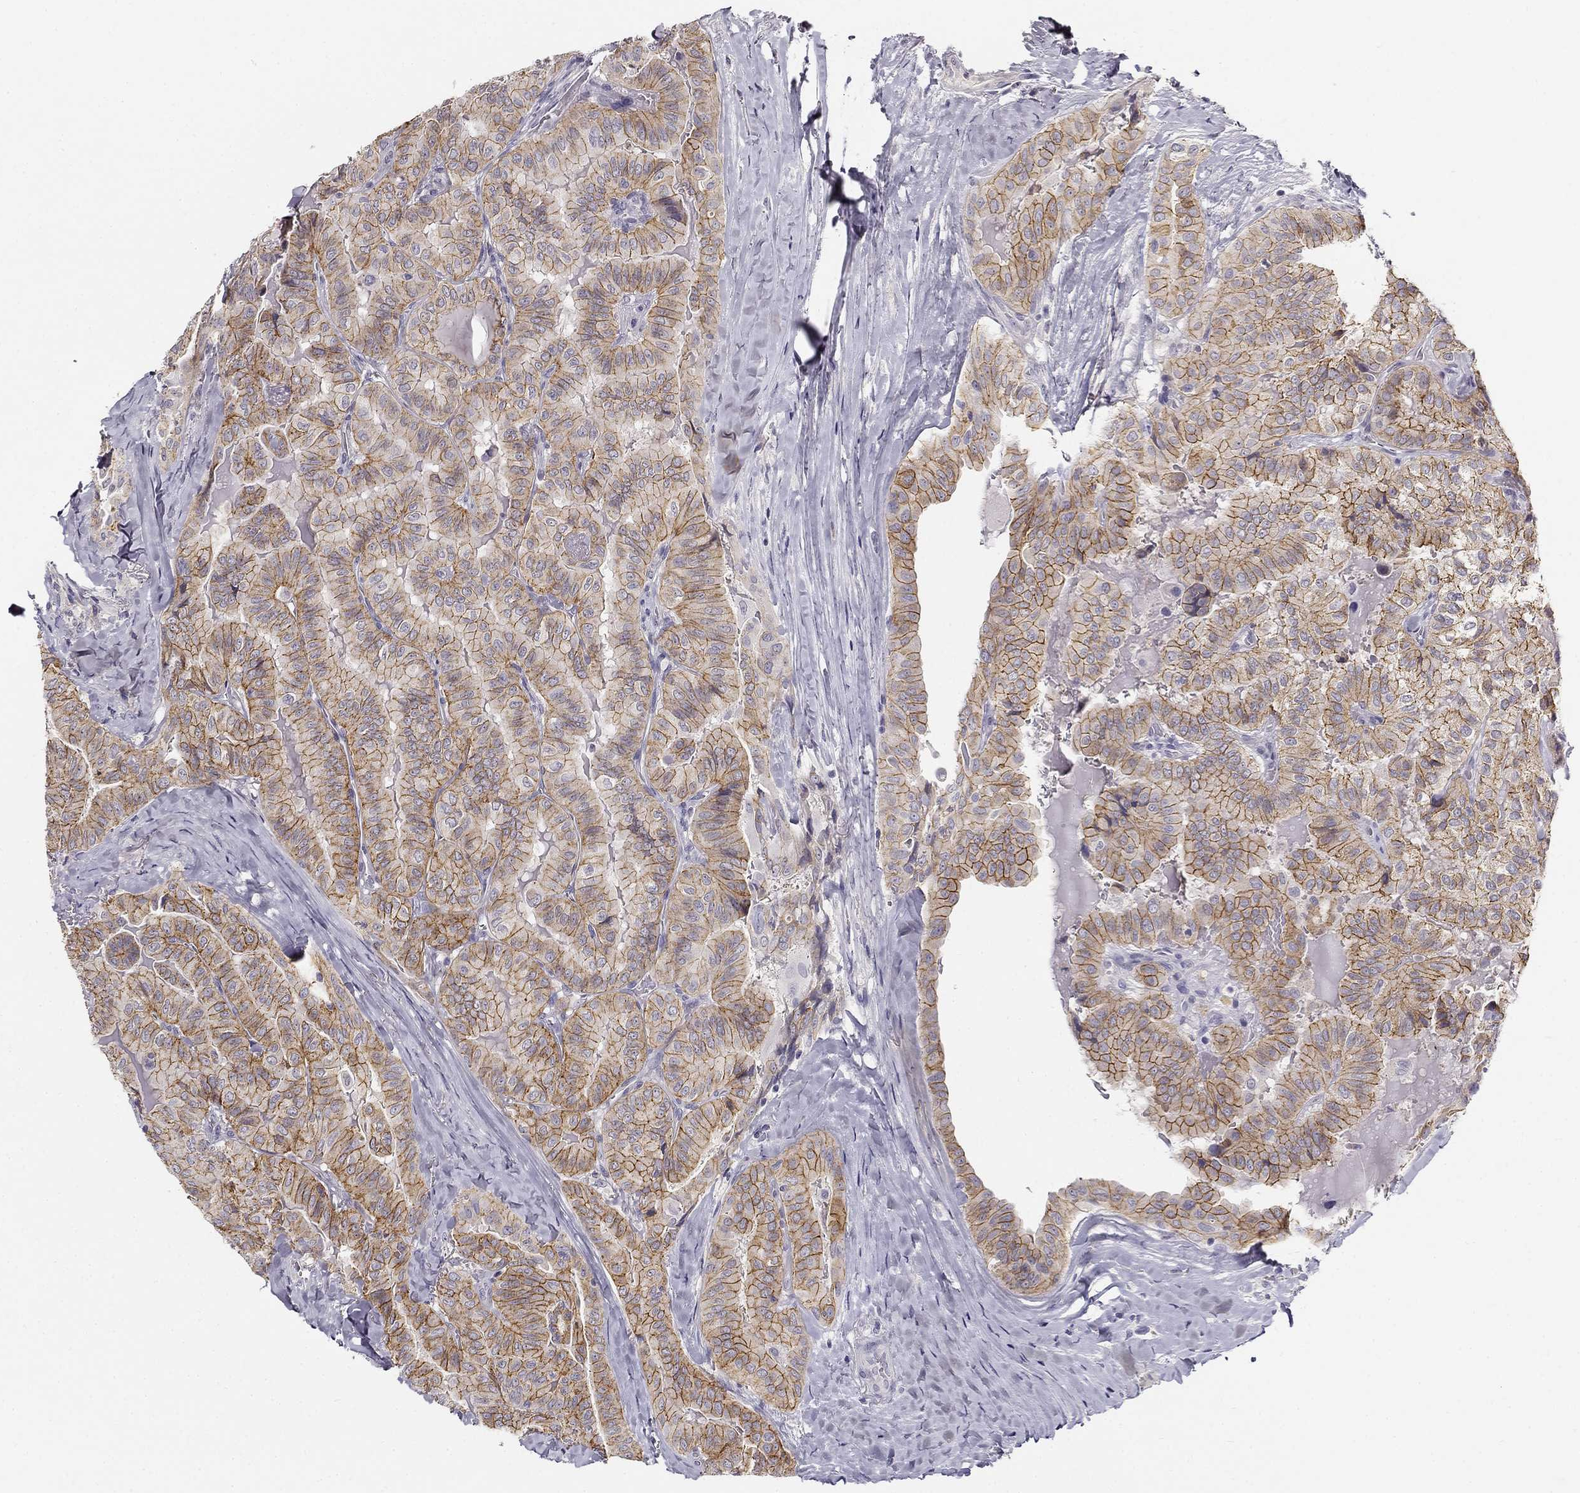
{"staining": {"intensity": "strong", "quantity": ">75%", "location": "cytoplasmic/membranous"}, "tissue": "thyroid cancer", "cell_type": "Tumor cells", "image_type": "cancer", "snomed": [{"axis": "morphology", "description": "Papillary adenocarcinoma, NOS"}, {"axis": "topography", "description": "Thyroid gland"}], "caption": "IHC image of papillary adenocarcinoma (thyroid) stained for a protein (brown), which exhibits high levels of strong cytoplasmic/membranous staining in approximately >75% of tumor cells.", "gene": "CNR1", "patient": {"sex": "female", "age": 68}}